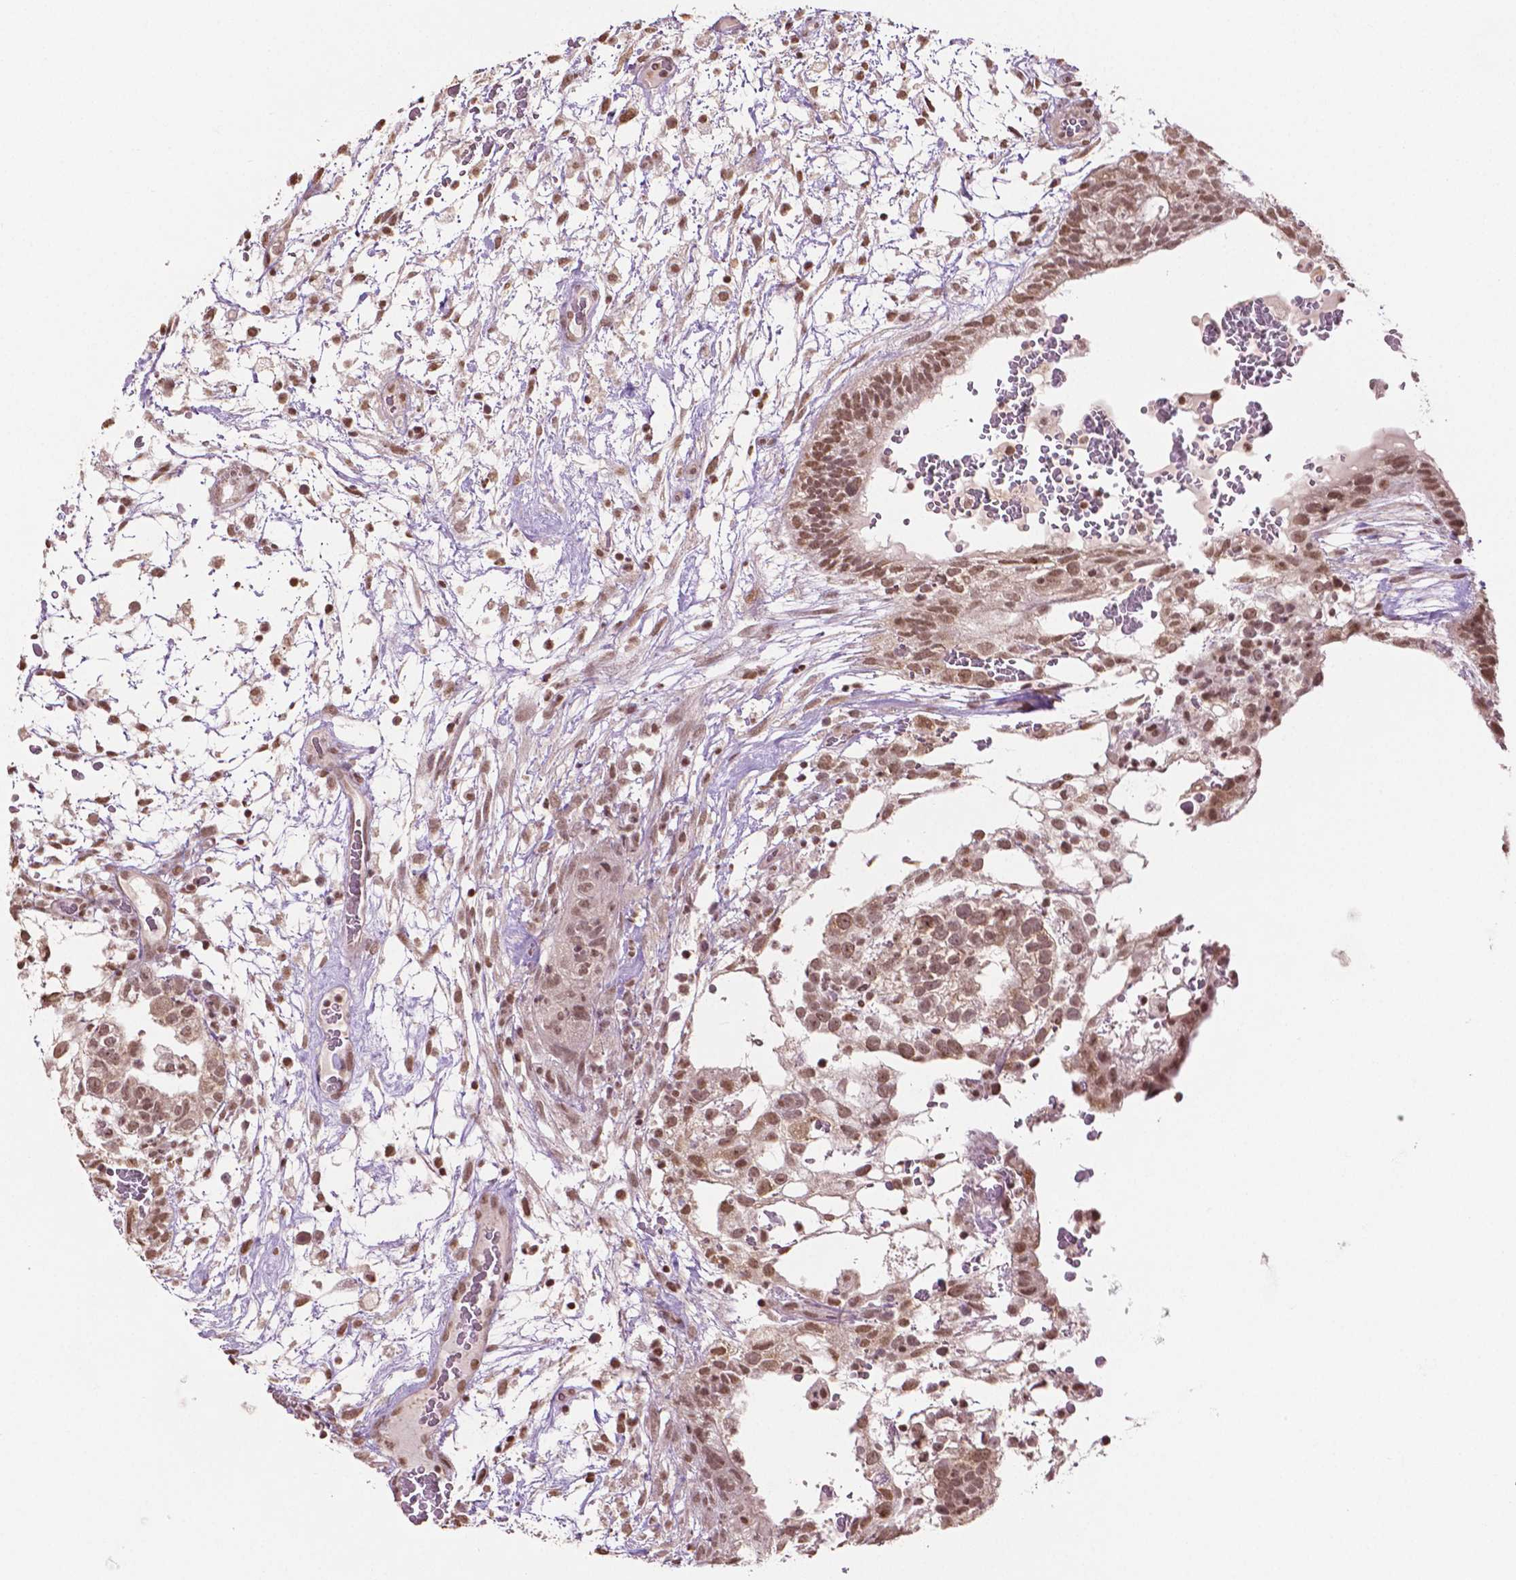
{"staining": {"intensity": "moderate", "quantity": ">75%", "location": "nuclear"}, "tissue": "testis cancer", "cell_type": "Tumor cells", "image_type": "cancer", "snomed": [{"axis": "morphology", "description": "Normal tissue, NOS"}, {"axis": "morphology", "description": "Carcinoma, Embryonal, NOS"}, {"axis": "topography", "description": "Testis"}], "caption": "Brown immunohistochemical staining in testis cancer shows moderate nuclear expression in approximately >75% of tumor cells.", "gene": "DEK", "patient": {"sex": "male", "age": 32}}